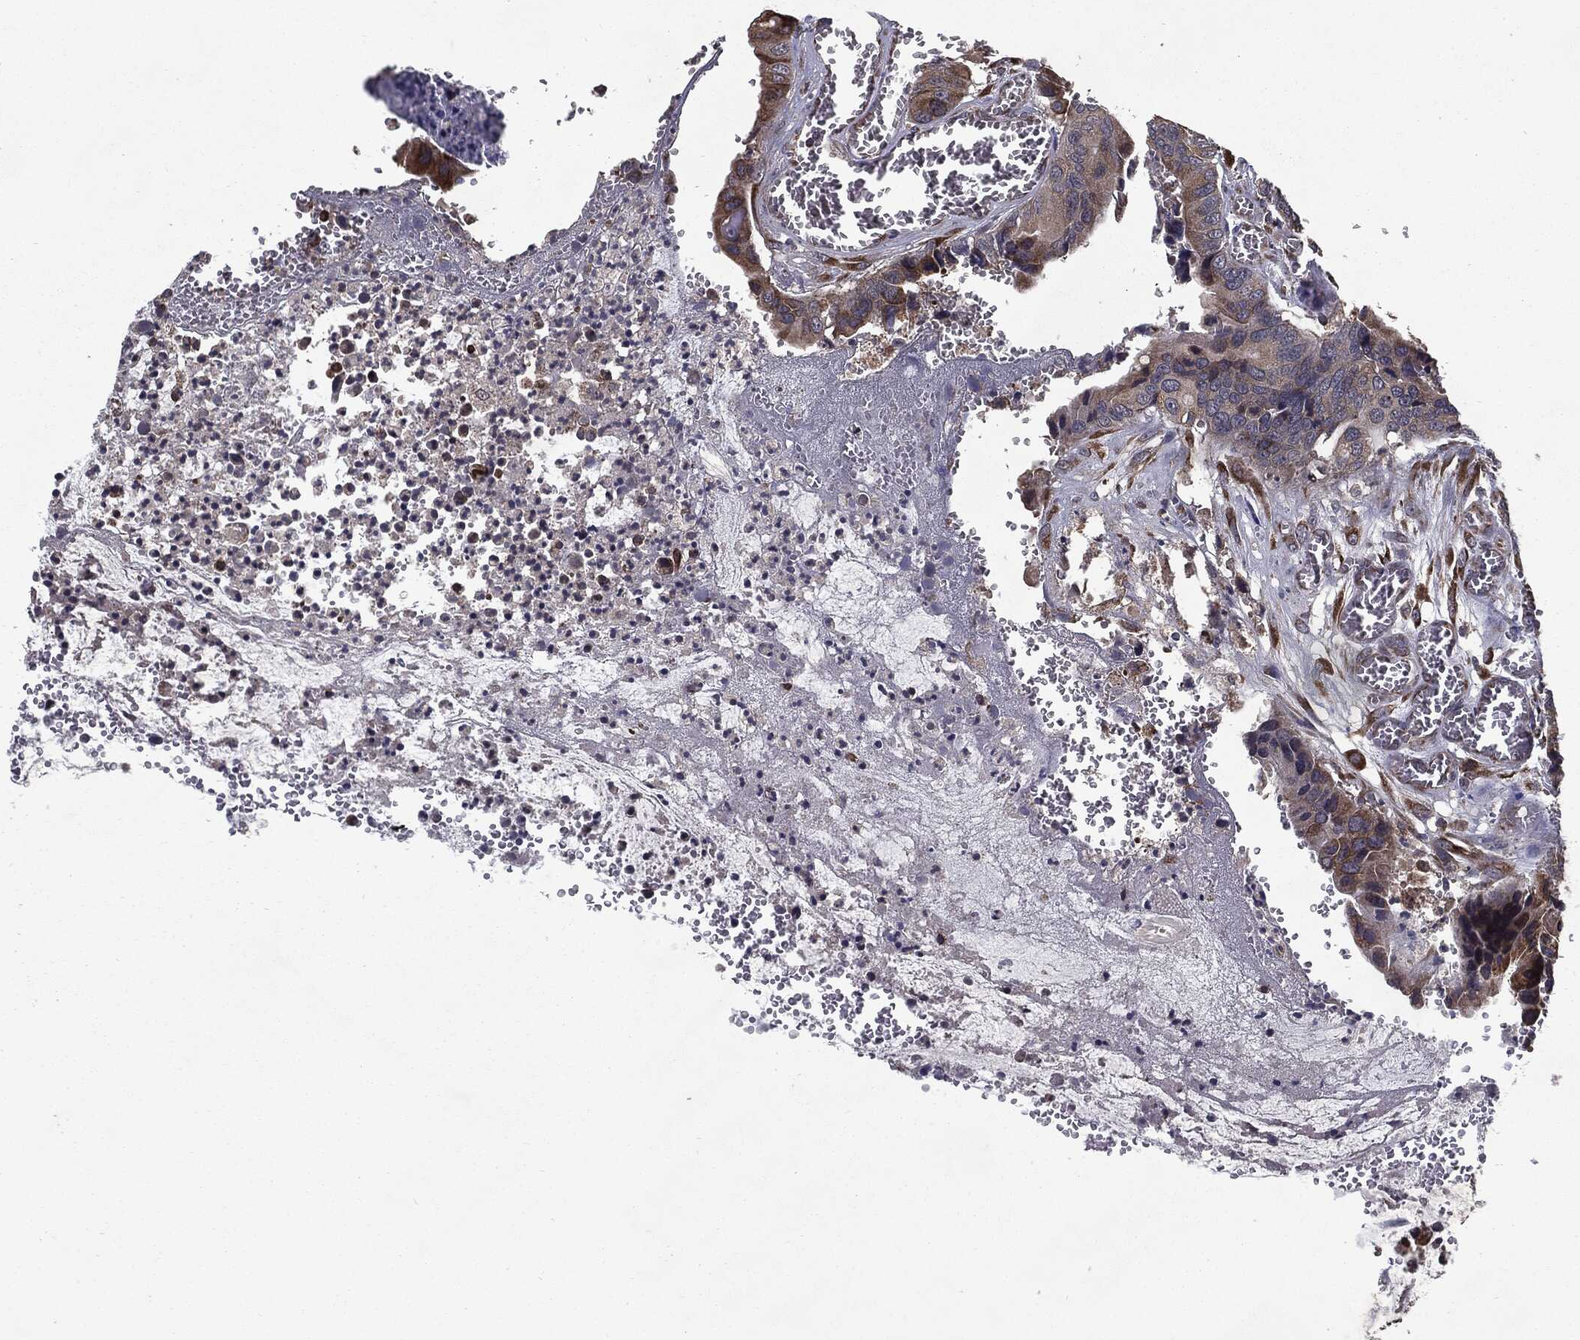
{"staining": {"intensity": "strong", "quantity": "25%-75%", "location": "cytoplasmic/membranous"}, "tissue": "colorectal cancer", "cell_type": "Tumor cells", "image_type": "cancer", "snomed": [{"axis": "morphology", "description": "Adenocarcinoma, NOS"}, {"axis": "topography", "description": "Colon"}], "caption": "Adenocarcinoma (colorectal) stained with a brown dye demonstrates strong cytoplasmic/membranous positive staining in about 25%-75% of tumor cells.", "gene": "HDAC5", "patient": {"sex": "female", "age": 78}}